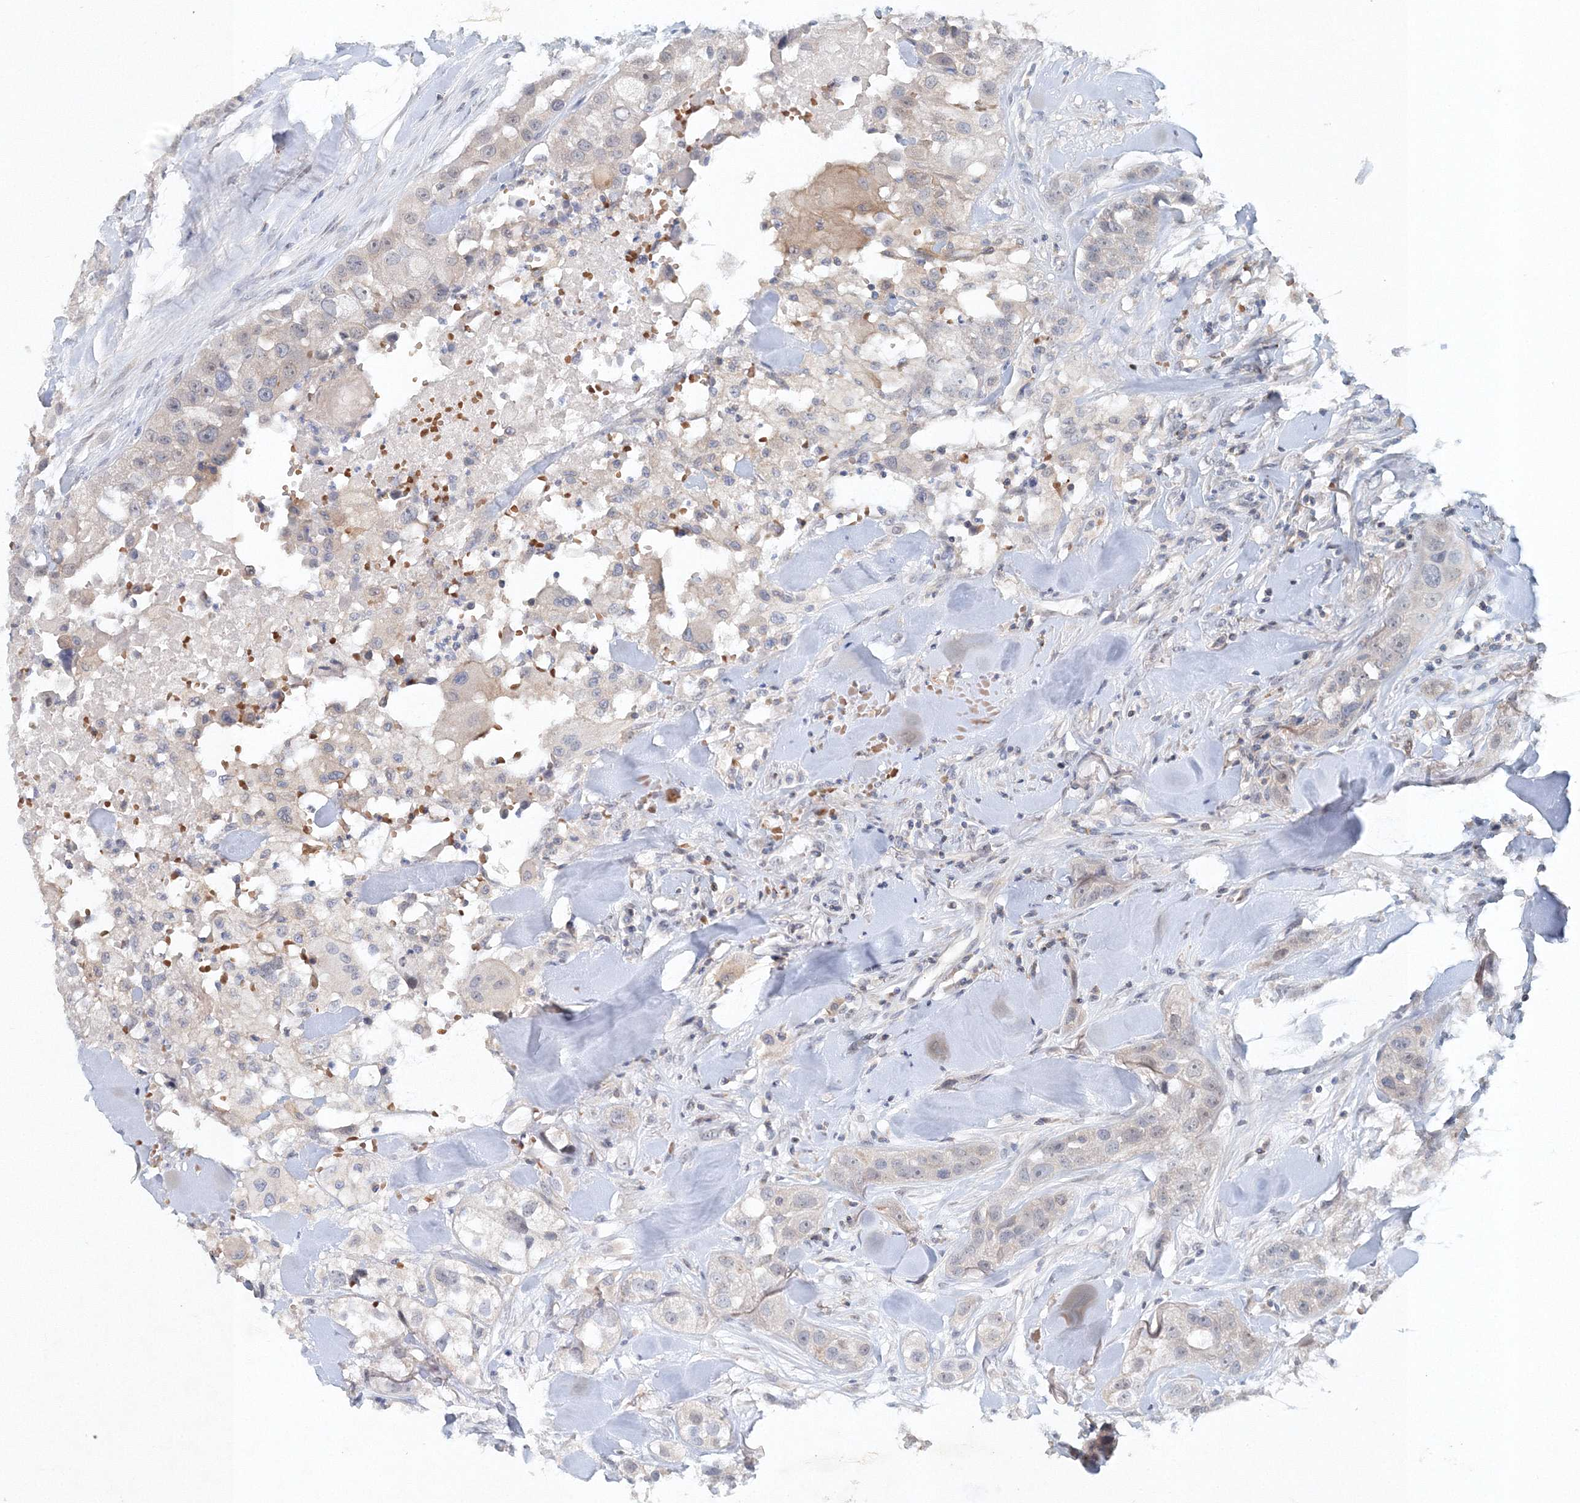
{"staining": {"intensity": "negative", "quantity": "none", "location": "none"}, "tissue": "head and neck cancer", "cell_type": "Tumor cells", "image_type": "cancer", "snomed": [{"axis": "morphology", "description": "Normal tissue, NOS"}, {"axis": "morphology", "description": "Squamous cell carcinoma, NOS"}, {"axis": "topography", "description": "Skeletal muscle"}, {"axis": "topography", "description": "Head-Neck"}], "caption": "Immunohistochemical staining of human head and neck cancer (squamous cell carcinoma) reveals no significant expression in tumor cells.", "gene": "SH3BP5", "patient": {"sex": "male", "age": 51}}